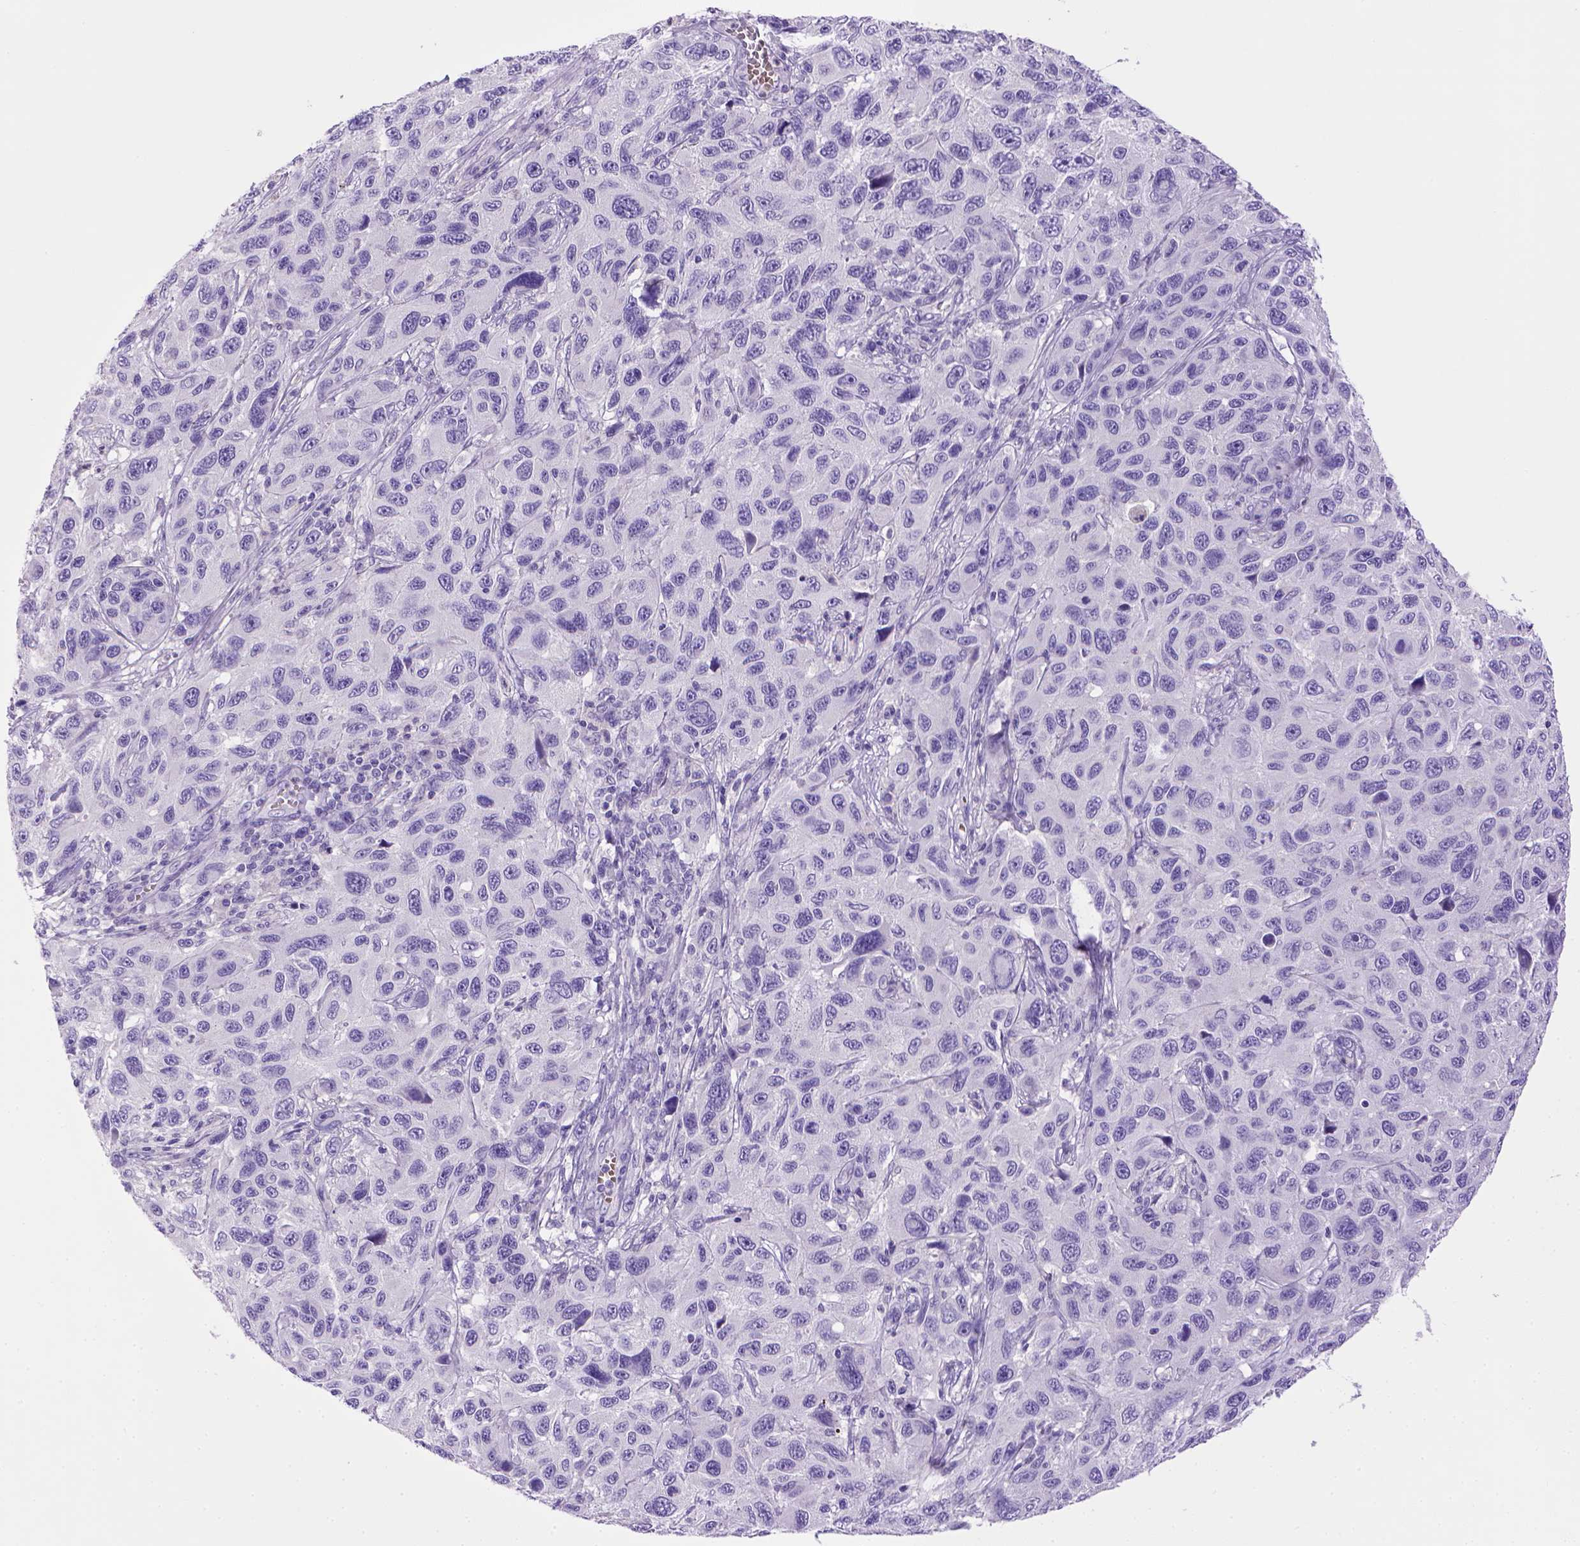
{"staining": {"intensity": "negative", "quantity": "none", "location": "none"}, "tissue": "melanoma", "cell_type": "Tumor cells", "image_type": "cancer", "snomed": [{"axis": "morphology", "description": "Malignant melanoma, NOS"}, {"axis": "topography", "description": "Skin"}], "caption": "Immunohistochemistry histopathology image of neoplastic tissue: melanoma stained with DAB exhibits no significant protein positivity in tumor cells.", "gene": "BAAT", "patient": {"sex": "male", "age": 53}}